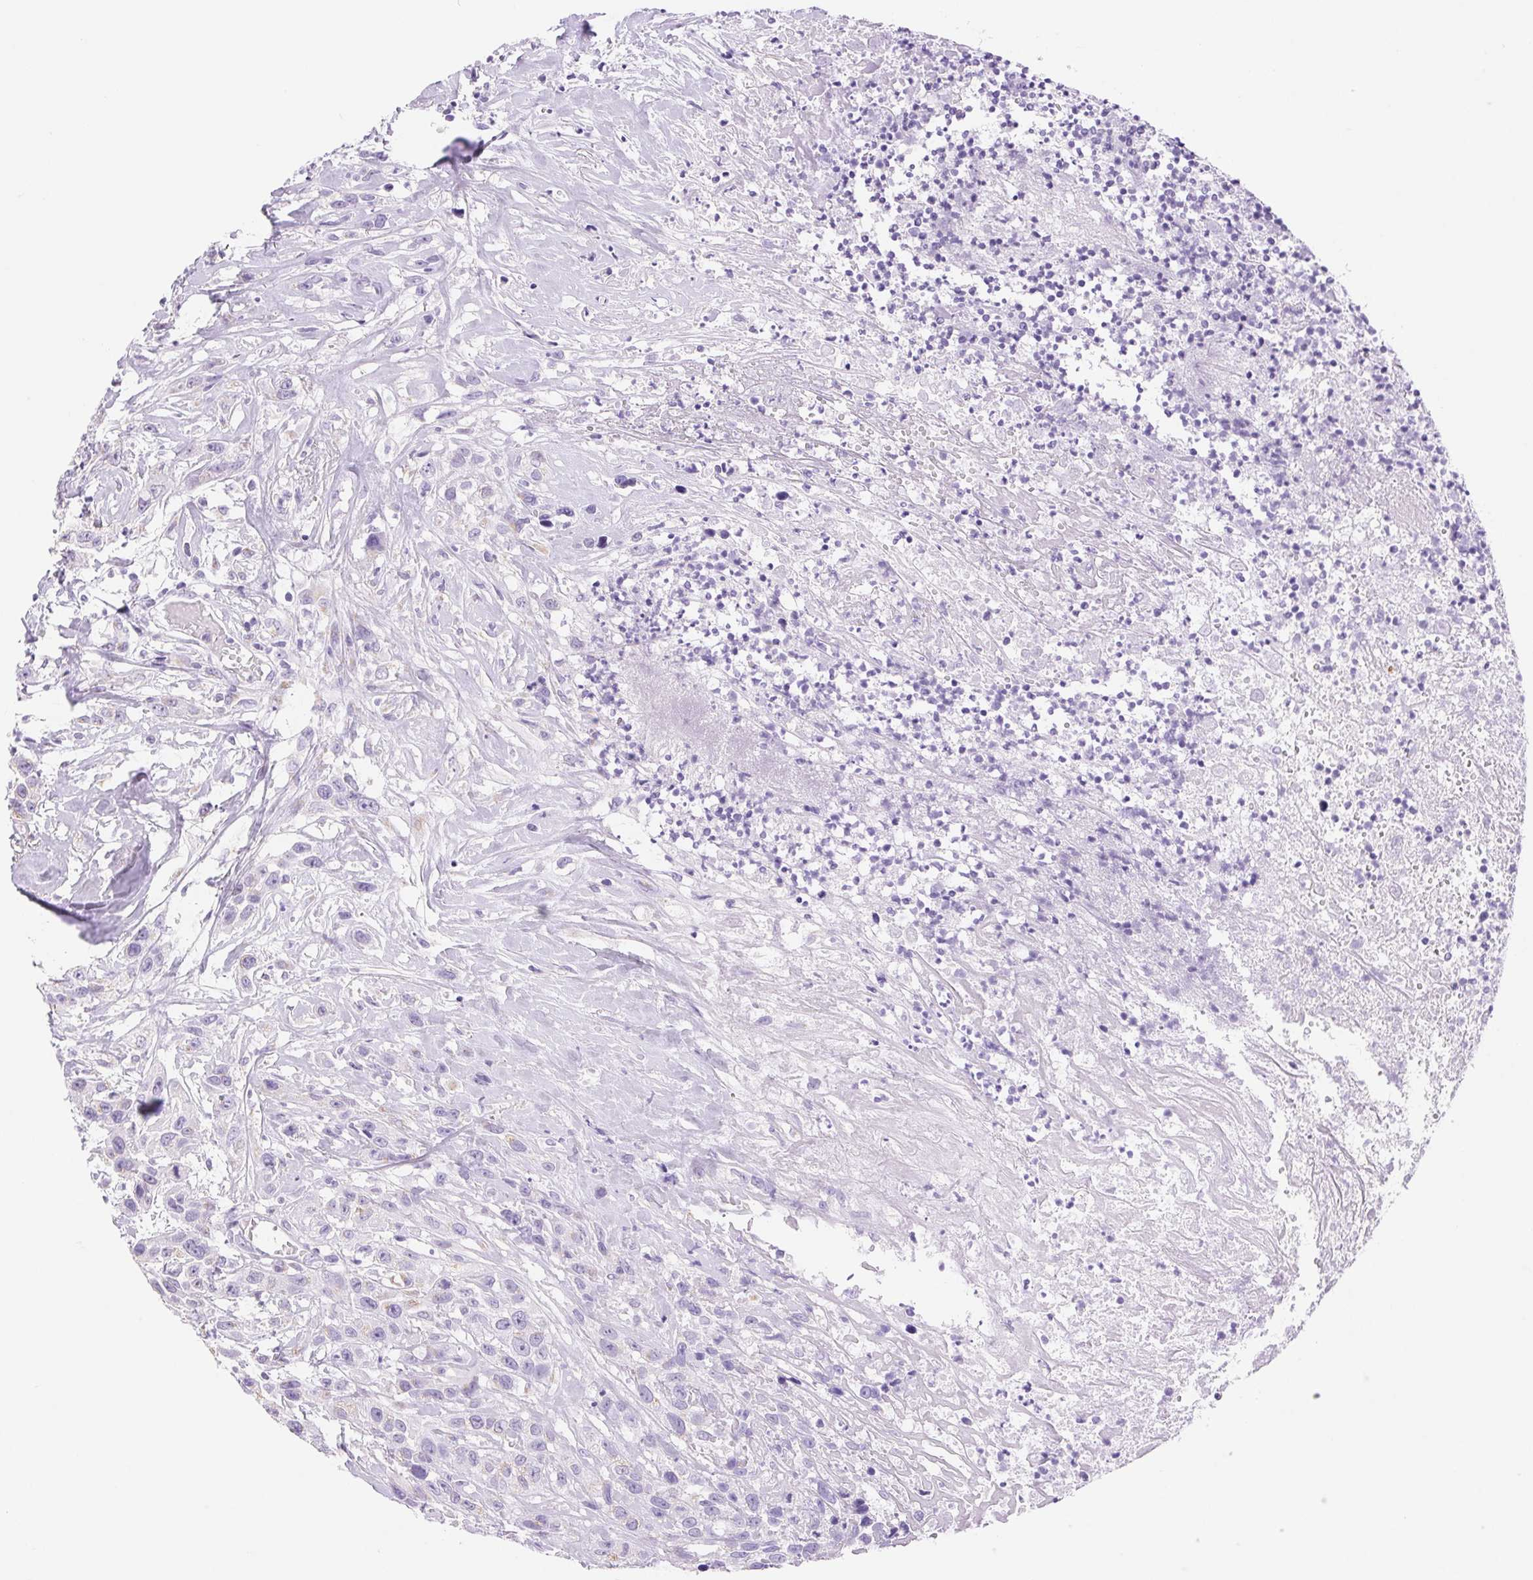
{"staining": {"intensity": "negative", "quantity": "none", "location": "none"}, "tissue": "head and neck cancer", "cell_type": "Tumor cells", "image_type": "cancer", "snomed": [{"axis": "morphology", "description": "Squamous cell carcinoma, NOS"}, {"axis": "topography", "description": "Head-Neck"}], "caption": "This is an immunohistochemistry micrograph of human head and neck squamous cell carcinoma. There is no staining in tumor cells.", "gene": "SERPINB3", "patient": {"sex": "male", "age": 57}}